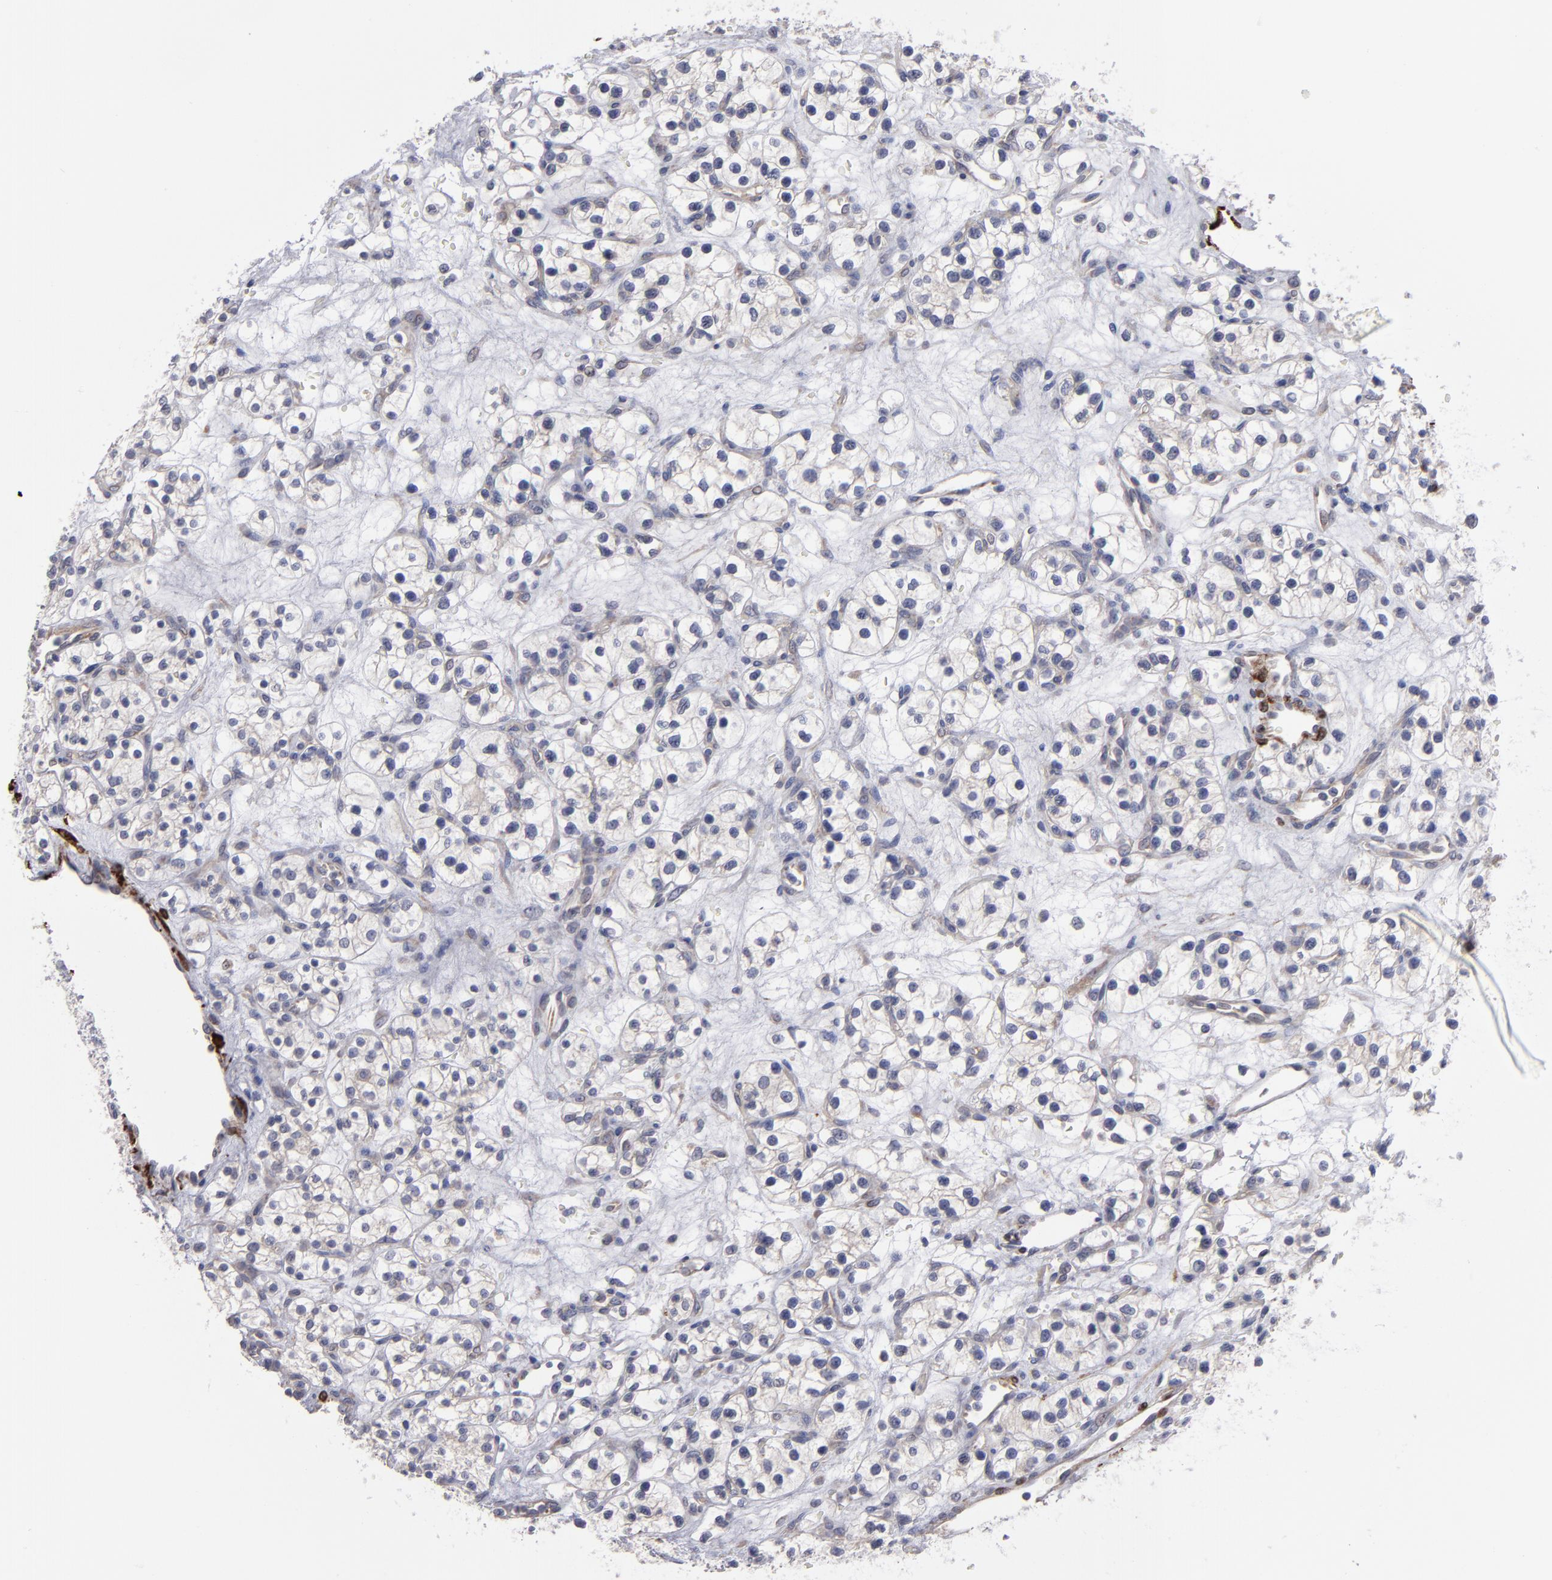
{"staining": {"intensity": "negative", "quantity": "none", "location": "none"}, "tissue": "renal cancer", "cell_type": "Tumor cells", "image_type": "cancer", "snomed": [{"axis": "morphology", "description": "Adenocarcinoma, NOS"}, {"axis": "topography", "description": "Kidney"}], "caption": "High magnification brightfield microscopy of renal cancer stained with DAB (3,3'-diaminobenzidine) (brown) and counterstained with hematoxylin (blue): tumor cells show no significant expression.", "gene": "SLMAP", "patient": {"sex": "female", "age": 60}}